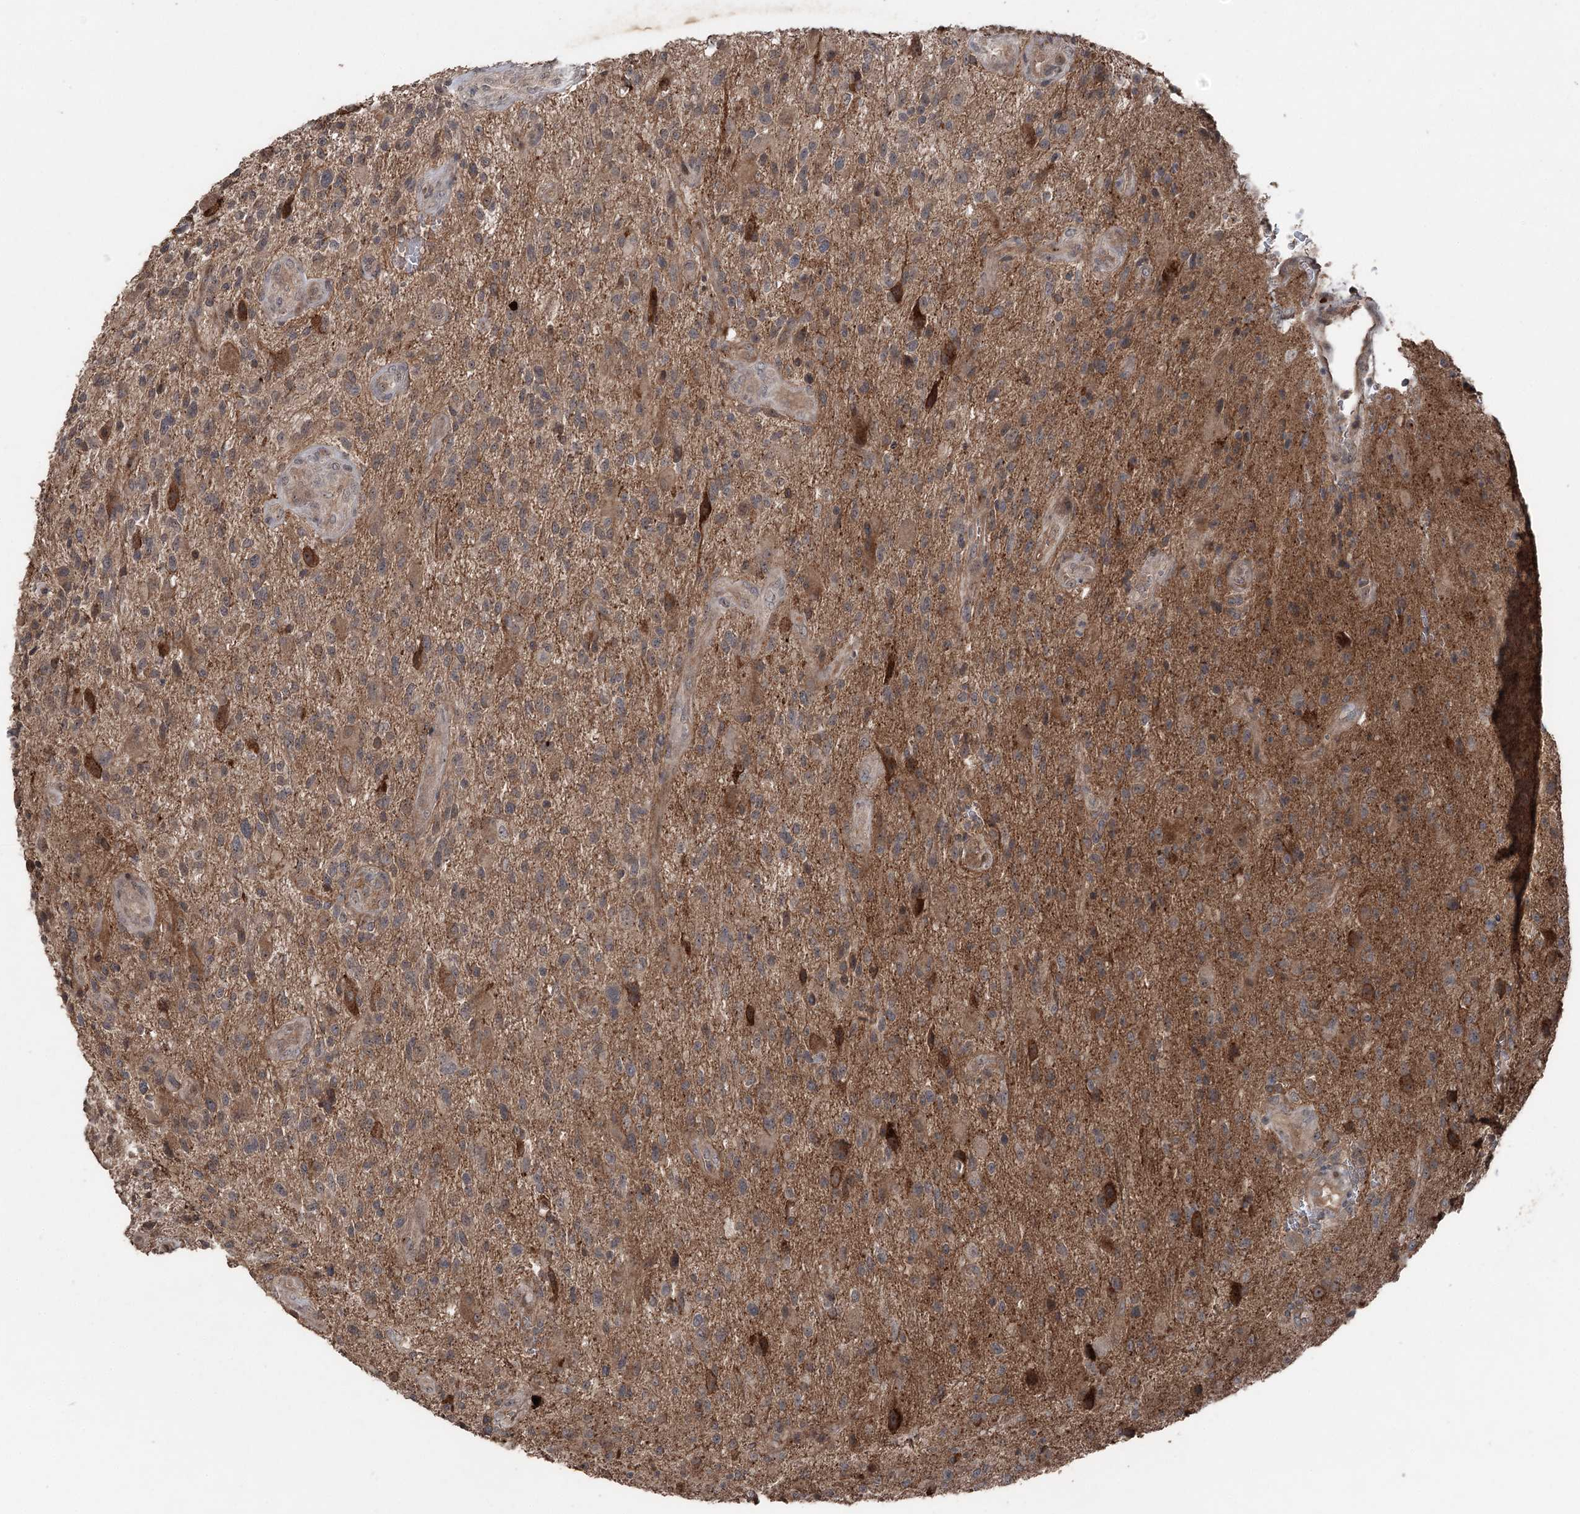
{"staining": {"intensity": "moderate", "quantity": "<25%", "location": "cytoplasmic/membranous"}, "tissue": "glioma", "cell_type": "Tumor cells", "image_type": "cancer", "snomed": [{"axis": "morphology", "description": "Glioma, malignant, High grade"}, {"axis": "topography", "description": "Brain"}], "caption": "There is low levels of moderate cytoplasmic/membranous expression in tumor cells of glioma, as demonstrated by immunohistochemical staining (brown color).", "gene": "MAPK8IP2", "patient": {"sex": "male", "age": 47}}